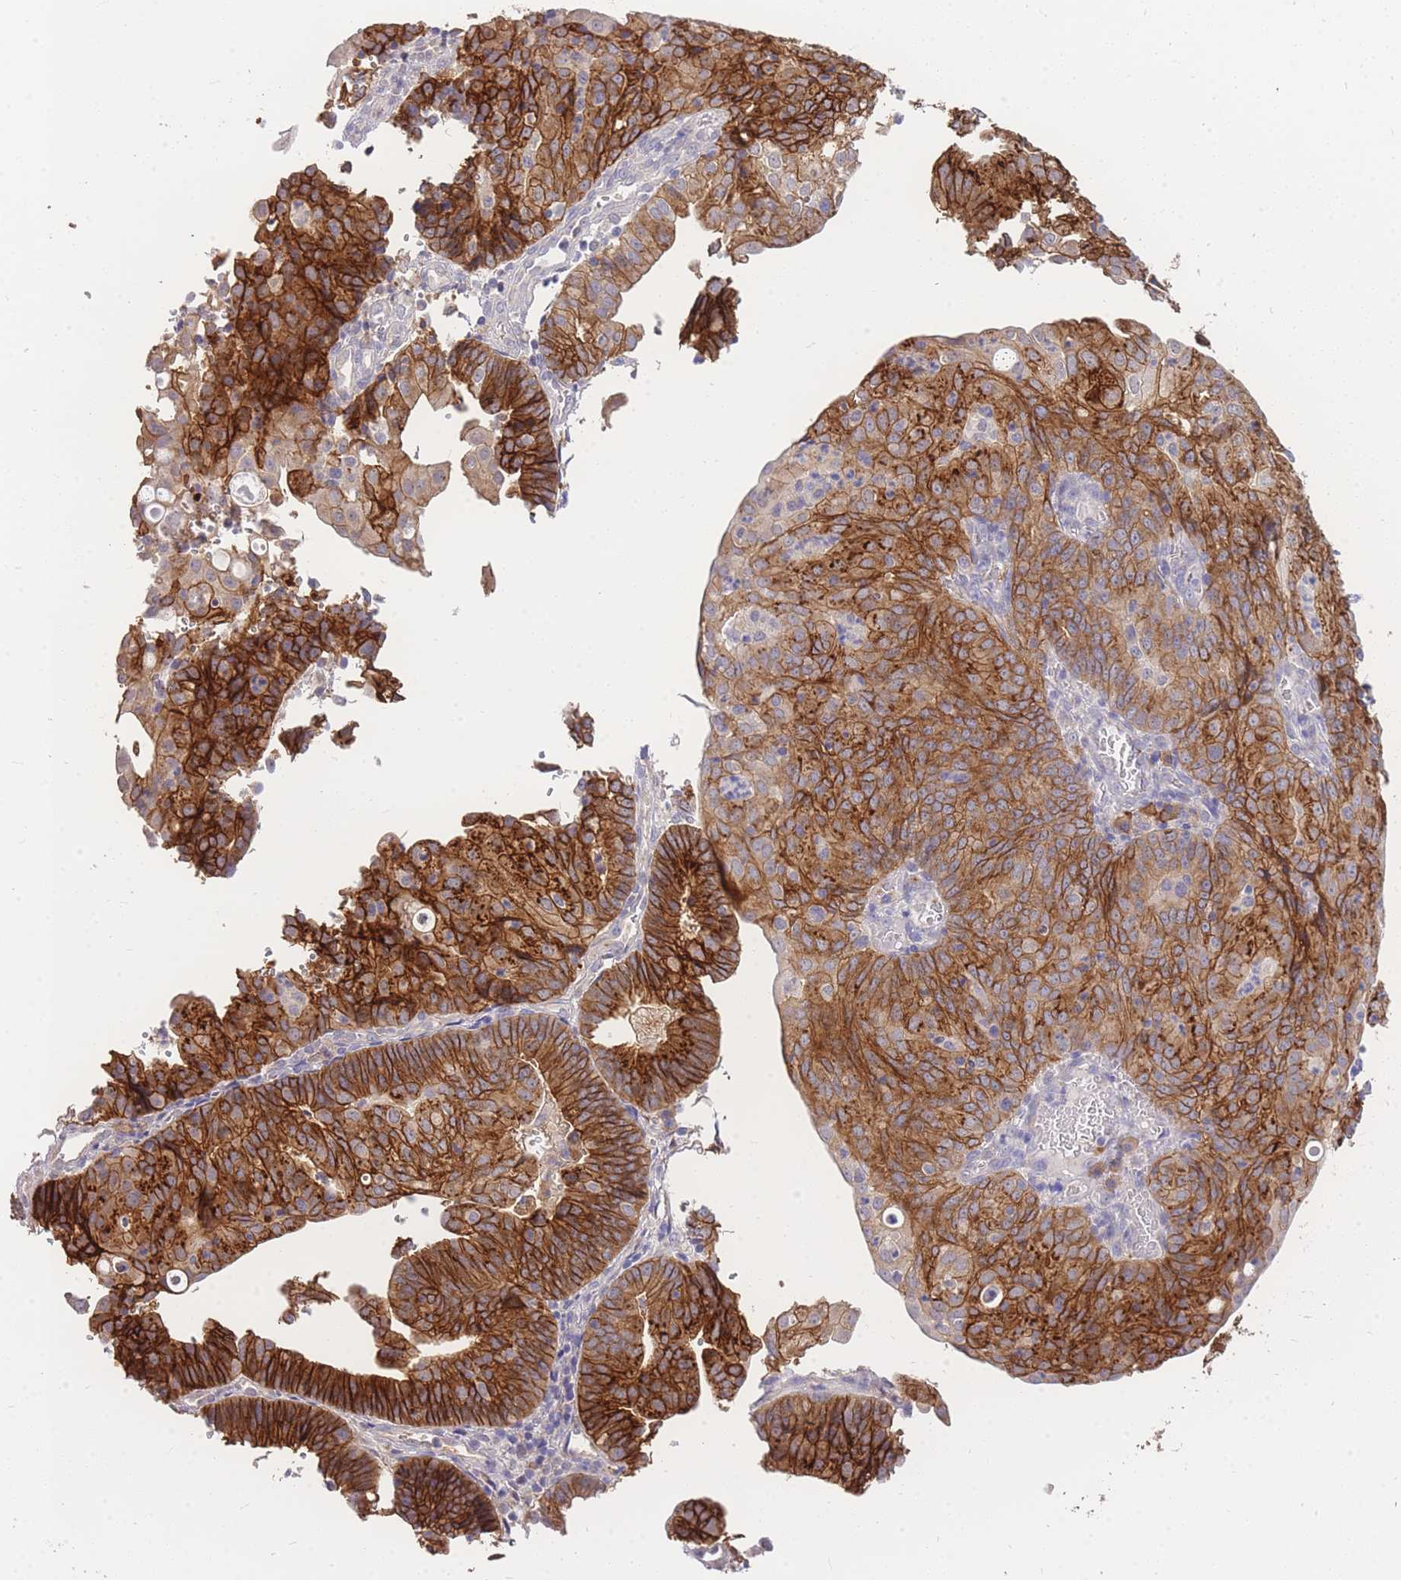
{"staining": {"intensity": "strong", "quantity": ">75%", "location": "cytoplasmic/membranous"}, "tissue": "endometrial cancer", "cell_type": "Tumor cells", "image_type": "cancer", "snomed": [{"axis": "morphology", "description": "Adenocarcinoma, NOS"}, {"axis": "topography", "description": "Endometrium"}], "caption": "About >75% of tumor cells in endometrial adenocarcinoma exhibit strong cytoplasmic/membranous protein expression as visualized by brown immunohistochemical staining.", "gene": "C2orf88", "patient": {"sex": "female", "age": 56}}